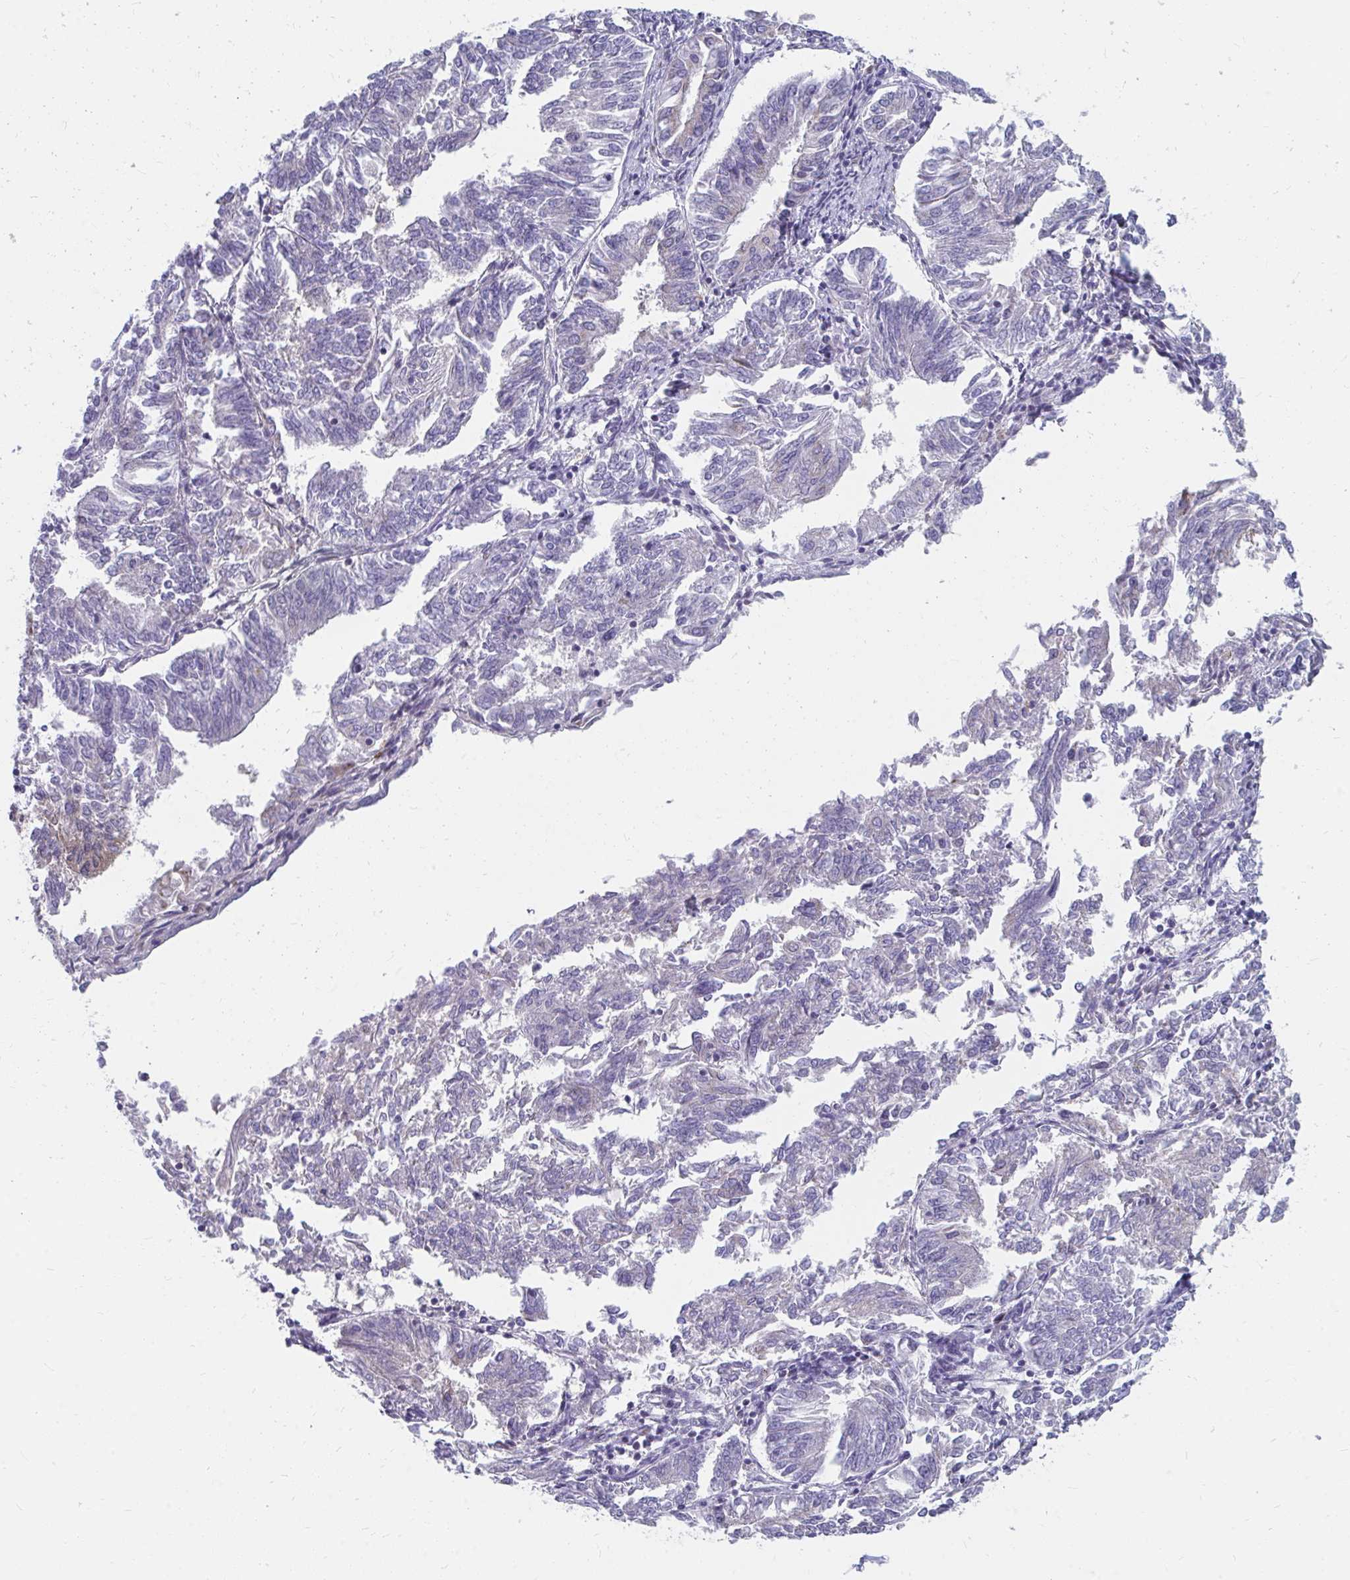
{"staining": {"intensity": "negative", "quantity": "none", "location": "none"}, "tissue": "endometrial cancer", "cell_type": "Tumor cells", "image_type": "cancer", "snomed": [{"axis": "morphology", "description": "Adenocarcinoma, NOS"}, {"axis": "topography", "description": "Endometrium"}], "caption": "Immunohistochemistry (IHC) image of endometrial adenocarcinoma stained for a protein (brown), which demonstrates no positivity in tumor cells.", "gene": "PABIR3", "patient": {"sex": "female", "age": 58}}